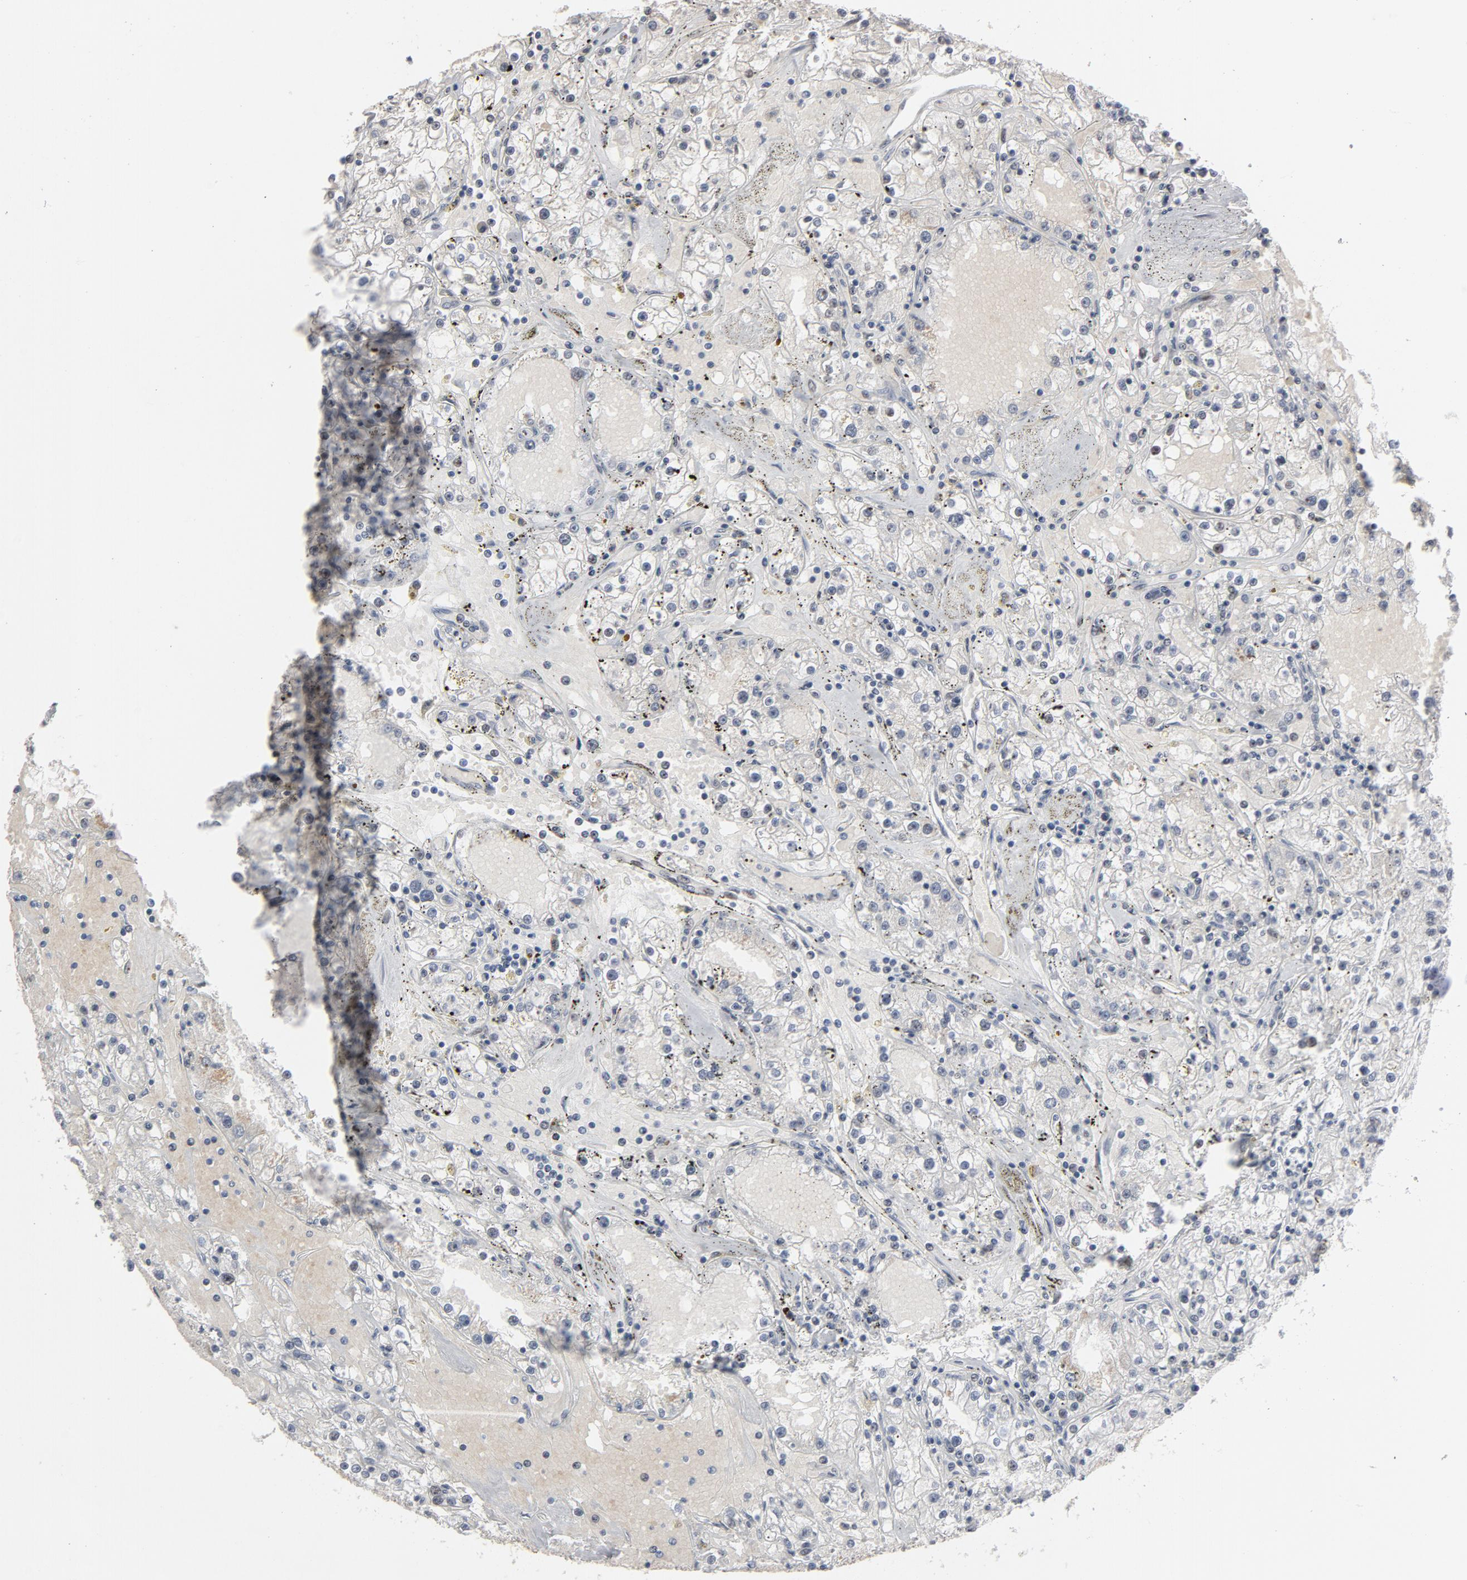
{"staining": {"intensity": "negative", "quantity": "none", "location": "none"}, "tissue": "renal cancer", "cell_type": "Tumor cells", "image_type": "cancer", "snomed": [{"axis": "morphology", "description": "Adenocarcinoma, NOS"}, {"axis": "topography", "description": "Kidney"}], "caption": "IHC histopathology image of neoplastic tissue: human renal cancer stained with DAB exhibits no significant protein positivity in tumor cells. Nuclei are stained in blue.", "gene": "ATF7", "patient": {"sex": "male", "age": 56}}